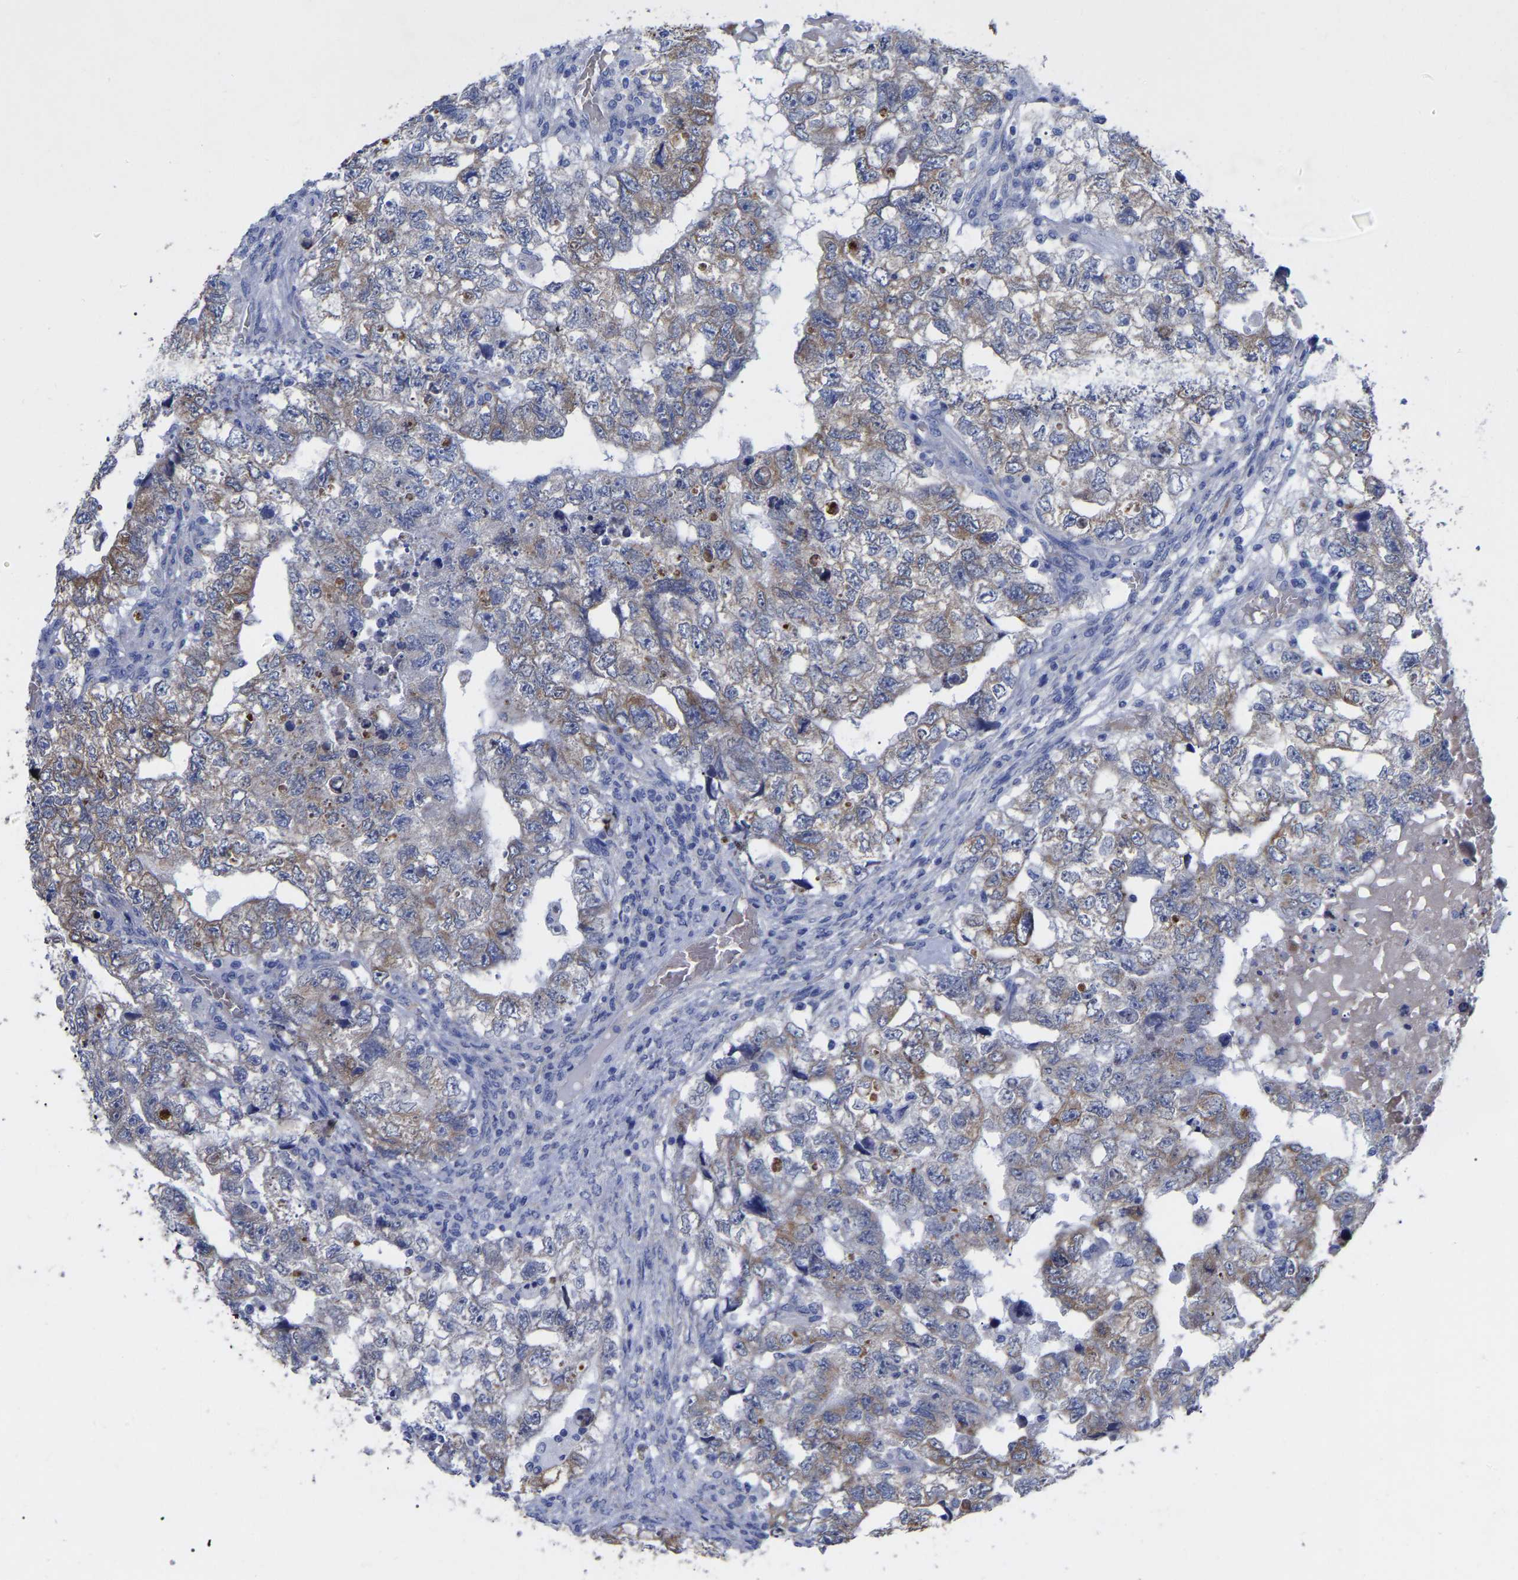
{"staining": {"intensity": "weak", "quantity": "25%-75%", "location": "cytoplasmic/membranous"}, "tissue": "testis cancer", "cell_type": "Tumor cells", "image_type": "cancer", "snomed": [{"axis": "morphology", "description": "Carcinoma, Embryonal, NOS"}, {"axis": "topography", "description": "Testis"}], "caption": "A micrograph of human embryonal carcinoma (testis) stained for a protein reveals weak cytoplasmic/membranous brown staining in tumor cells.", "gene": "GDF3", "patient": {"sex": "male", "age": 36}}